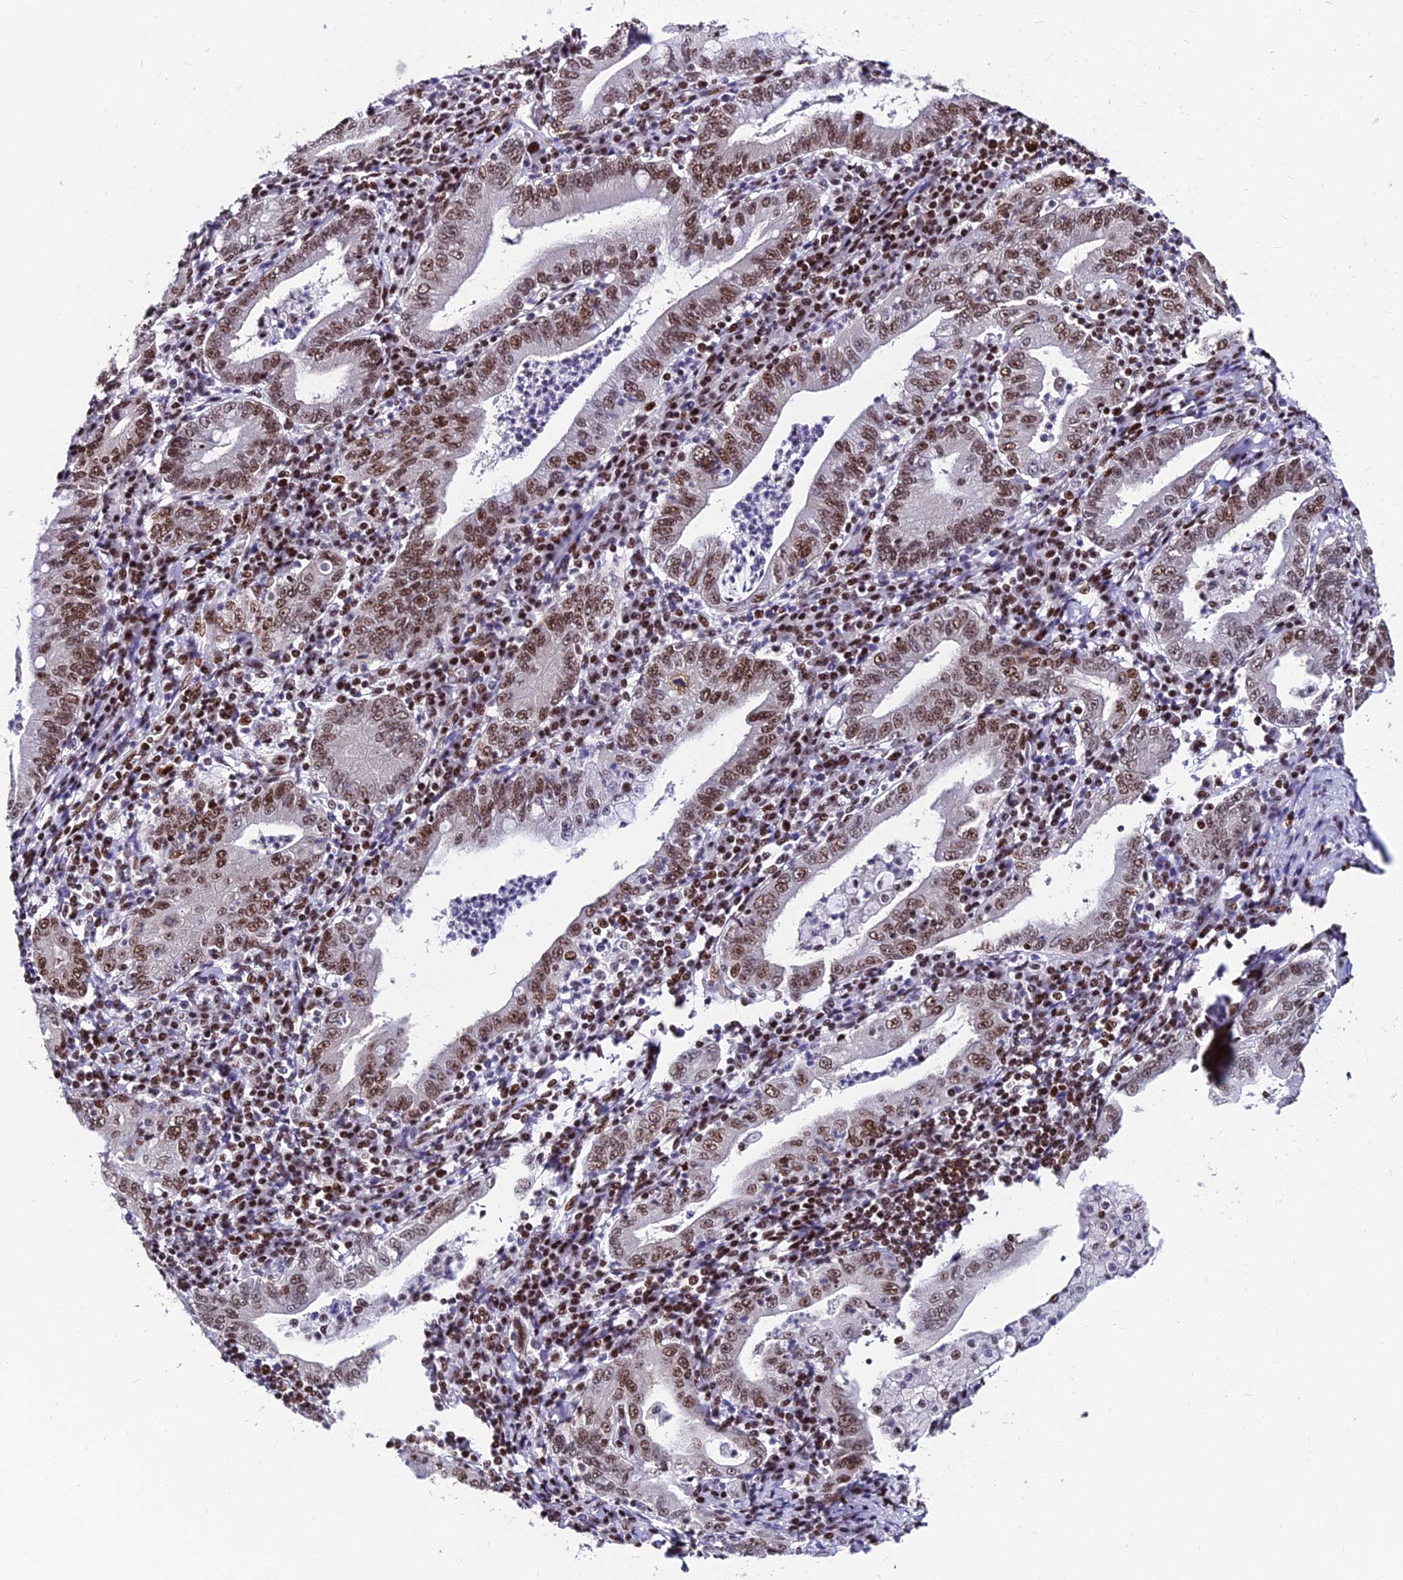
{"staining": {"intensity": "moderate", "quantity": ">75%", "location": "nuclear"}, "tissue": "stomach cancer", "cell_type": "Tumor cells", "image_type": "cancer", "snomed": [{"axis": "morphology", "description": "Normal tissue, NOS"}, {"axis": "morphology", "description": "Adenocarcinoma, NOS"}, {"axis": "topography", "description": "Esophagus"}, {"axis": "topography", "description": "Stomach, upper"}, {"axis": "topography", "description": "Peripheral nerve tissue"}], "caption": "The image displays a brown stain indicating the presence of a protein in the nuclear of tumor cells in stomach cancer.", "gene": "HNRNPH1", "patient": {"sex": "male", "age": 62}}